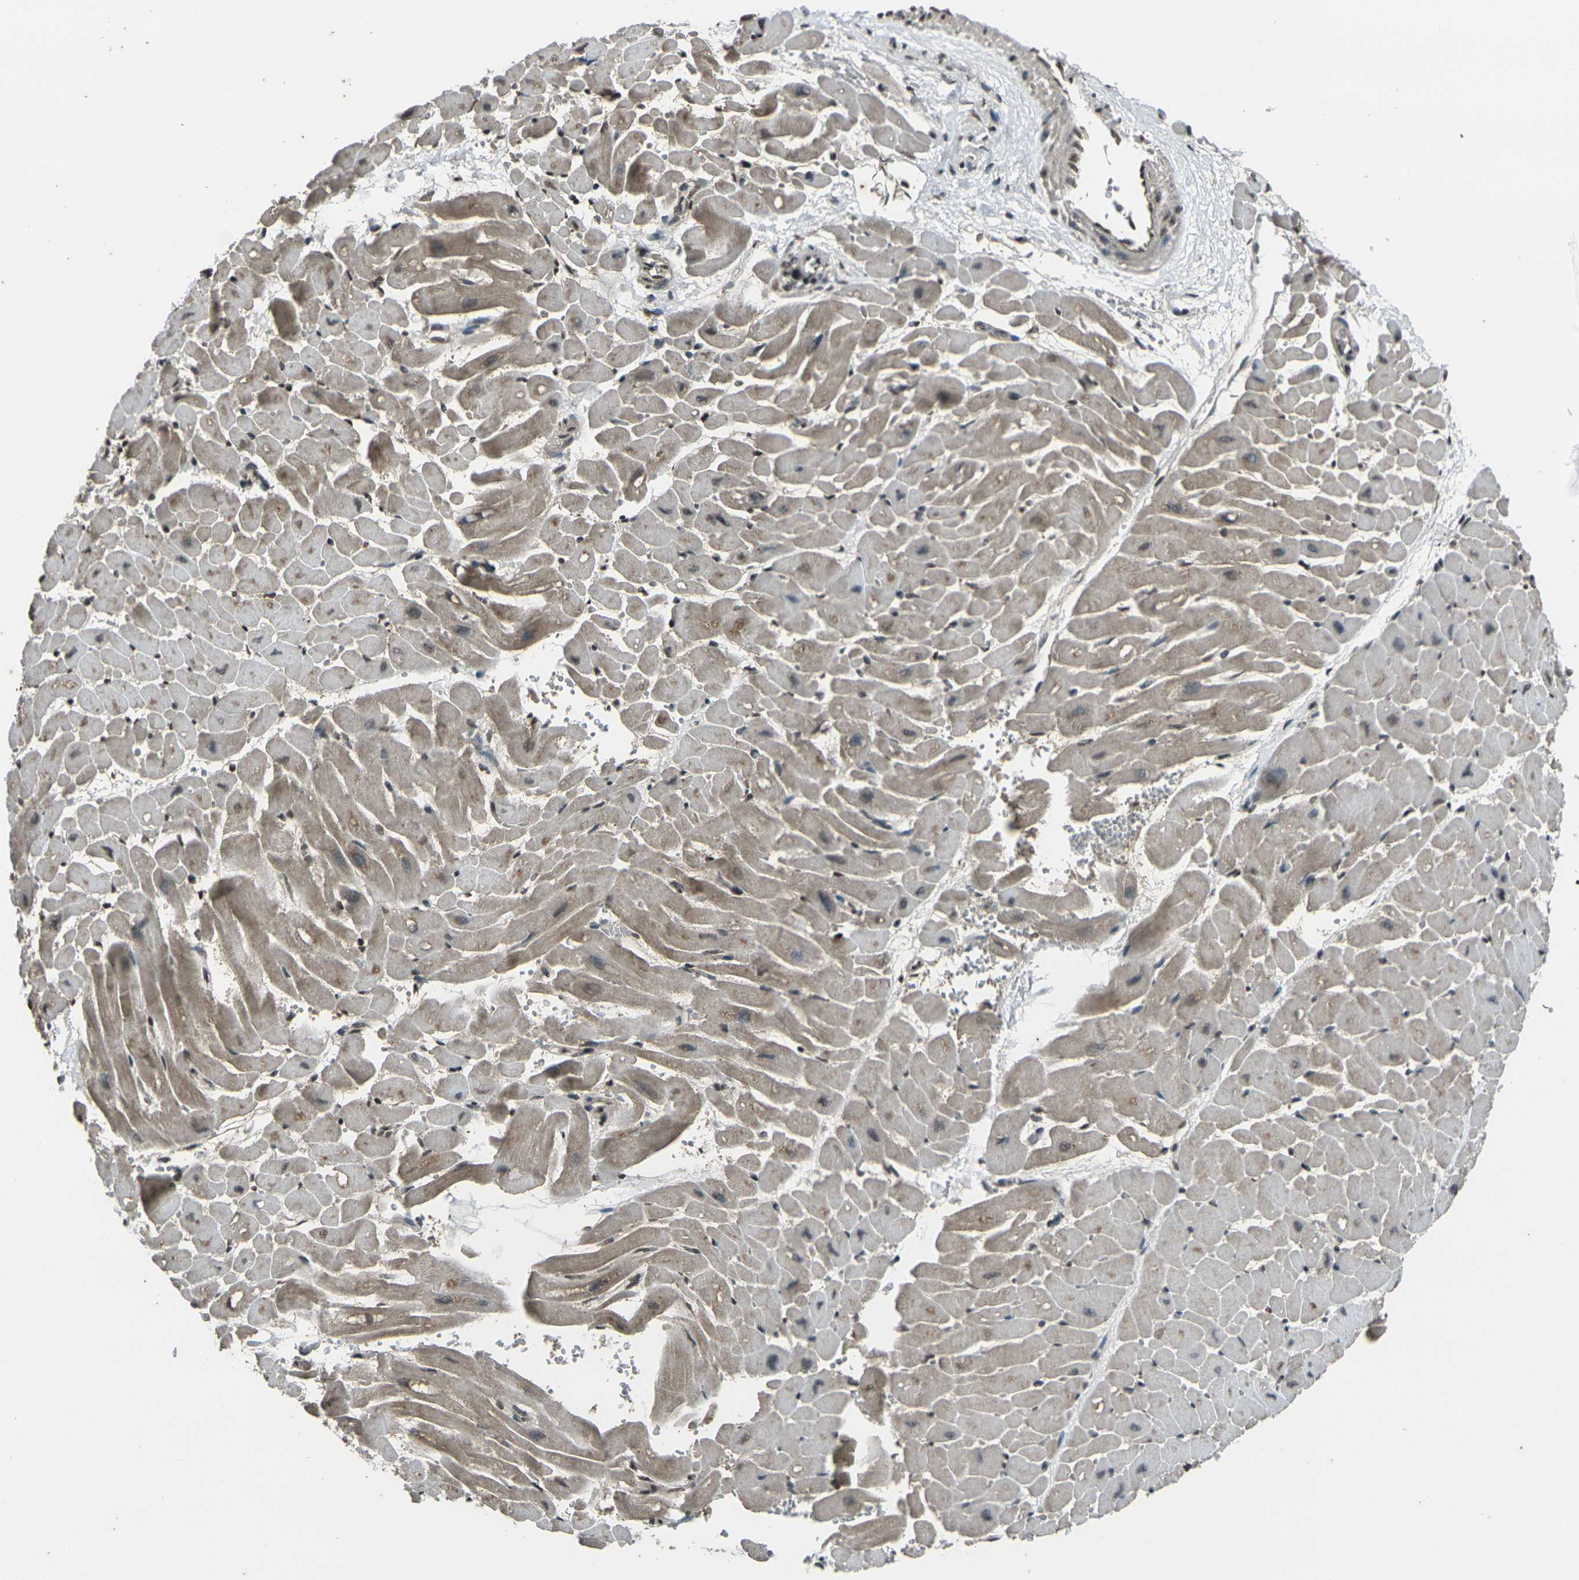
{"staining": {"intensity": "moderate", "quantity": ">75%", "location": "cytoplasmic/membranous"}, "tissue": "heart muscle", "cell_type": "Cardiomyocytes", "image_type": "normal", "snomed": [{"axis": "morphology", "description": "Normal tissue, NOS"}, {"axis": "topography", "description": "Heart"}], "caption": "This is a micrograph of immunohistochemistry (IHC) staining of benign heart muscle, which shows moderate positivity in the cytoplasmic/membranous of cardiomyocytes.", "gene": "PRPF8", "patient": {"sex": "male", "age": 45}}